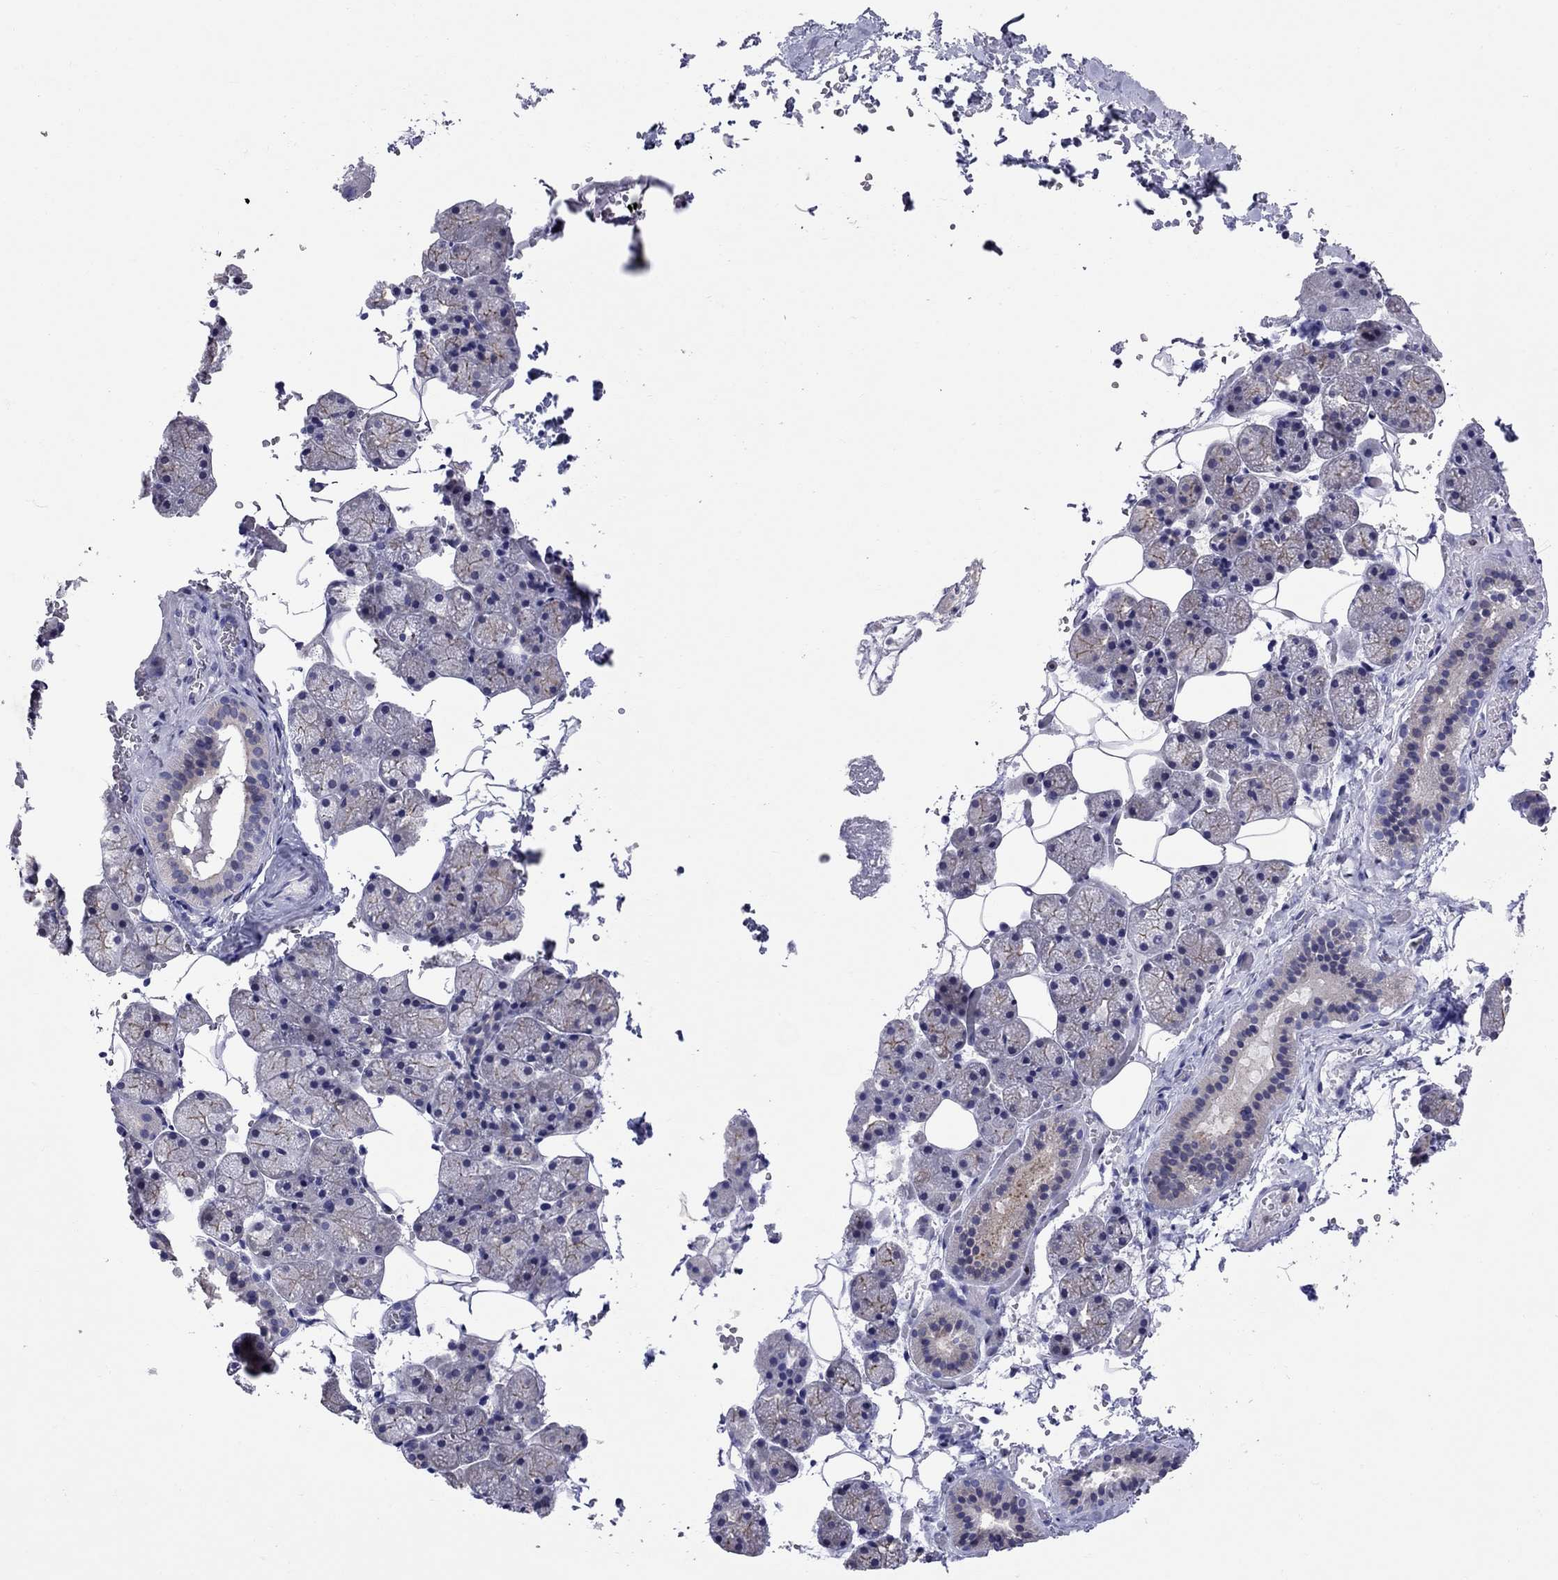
{"staining": {"intensity": "moderate", "quantity": "<25%", "location": "cytoplasmic/membranous"}, "tissue": "salivary gland", "cell_type": "Glandular cells", "image_type": "normal", "snomed": [{"axis": "morphology", "description": "Normal tissue, NOS"}, {"axis": "topography", "description": "Salivary gland"}], "caption": "Immunohistochemistry (IHC) histopathology image of unremarkable salivary gland: human salivary gland stained using immunohistochemistry reveals low levels of moderate protein expression localized specifically in the cytoplasmic/membranous of glandular cells, appearing as a cytoplasmic/membranous brown color.", "gene": "SLC46A2", "patient": {"sex": "male", "age": 38}}